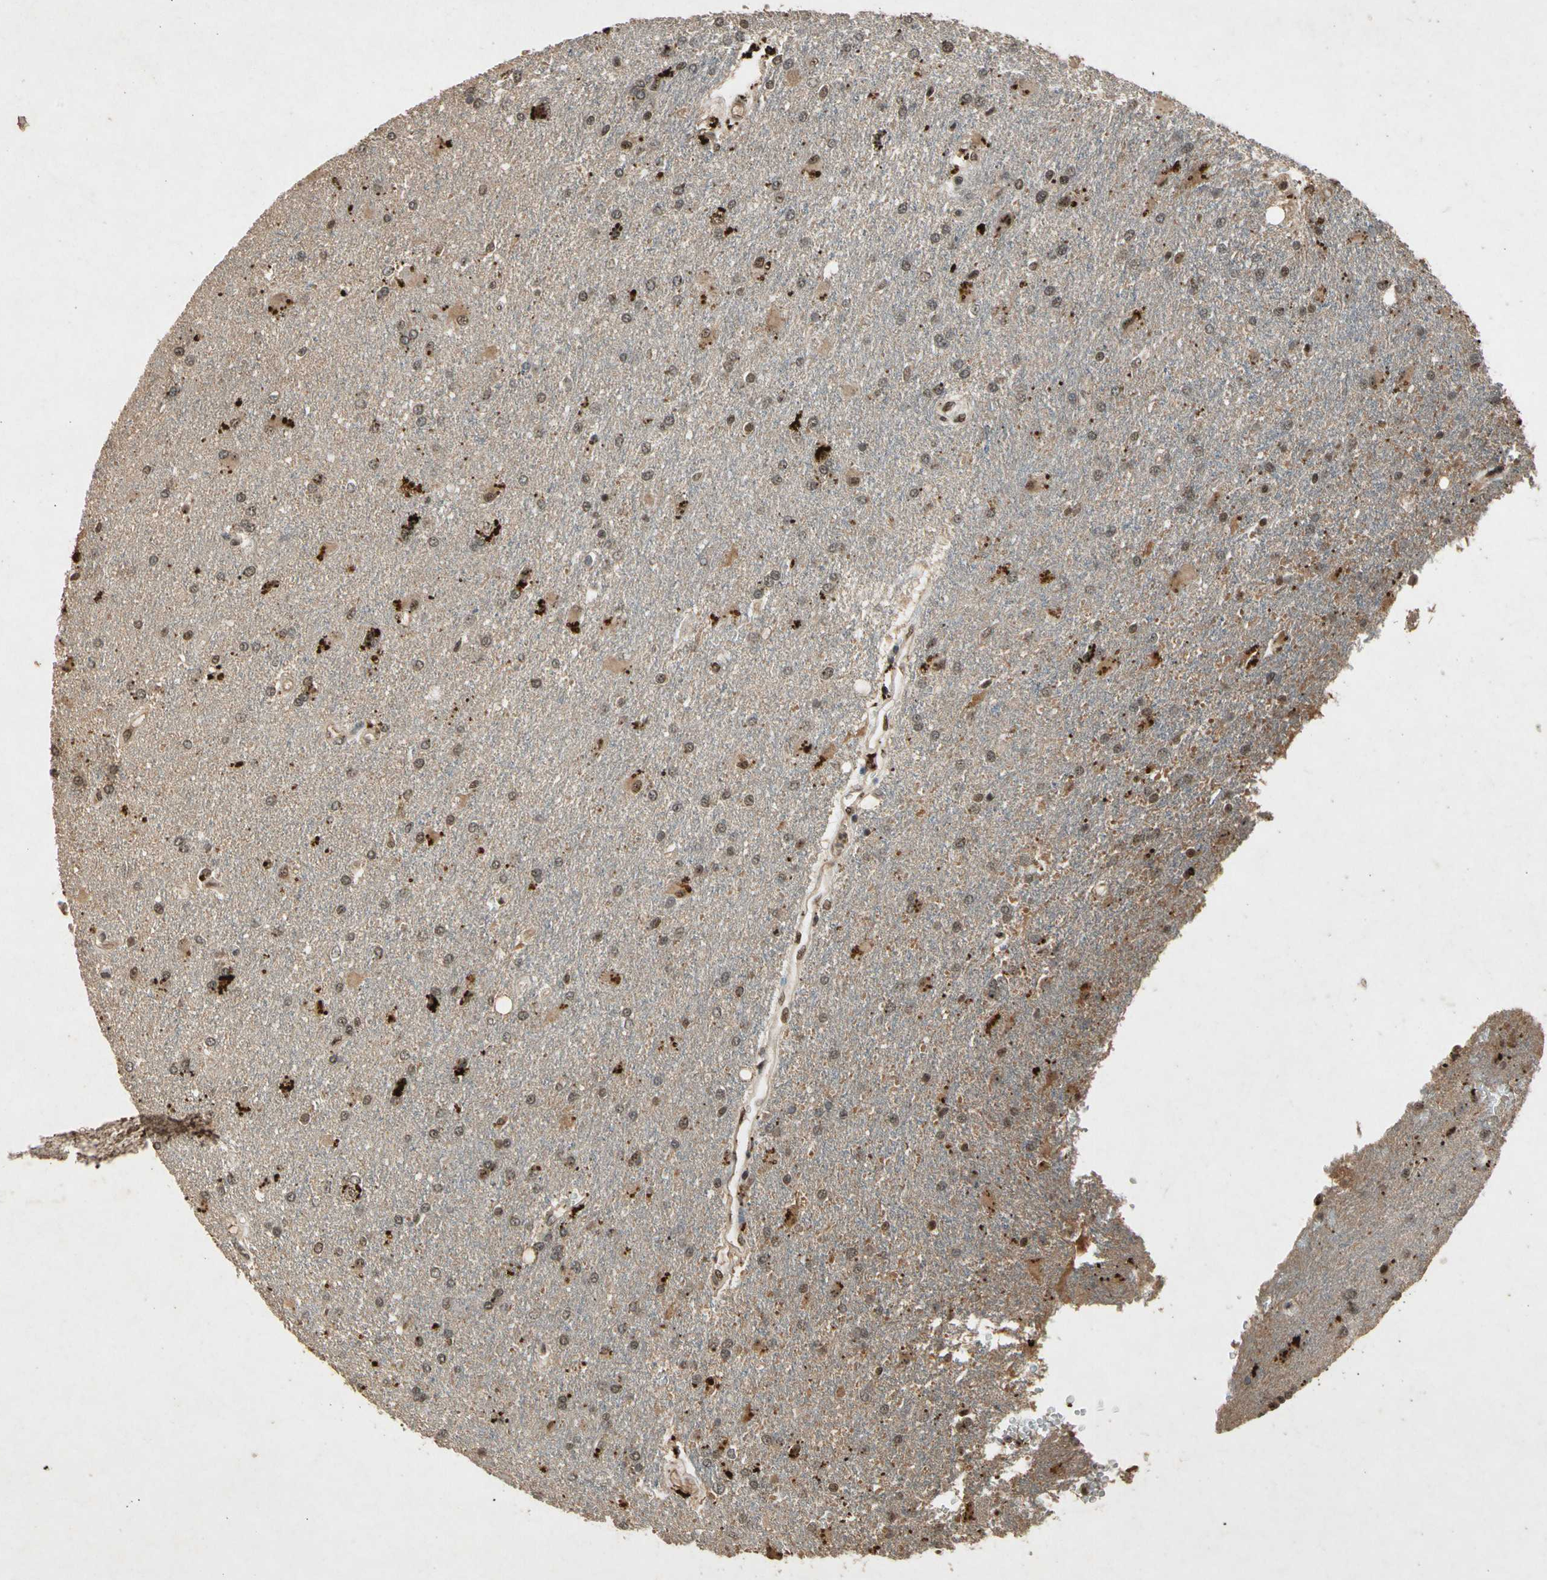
{"staining": {"intensity": "weak", "quantity": ">75%", "location": "nuclear"}, "tissue": "glioma", "cell_type": "Tumor cells", "image_type": "cancer", "snomed": [{"axis": "morphology", "description": "Glioma, malignant, High grade"}, {"axis": "topography", "description": "Brain"}], "caption": "Glioma stained for a protein (brown) demonstrates weak nuclear positive expression in approximately >75% of tumor cells.", "gene": "PML", "patient": {"sex": "male", "age": 71}}